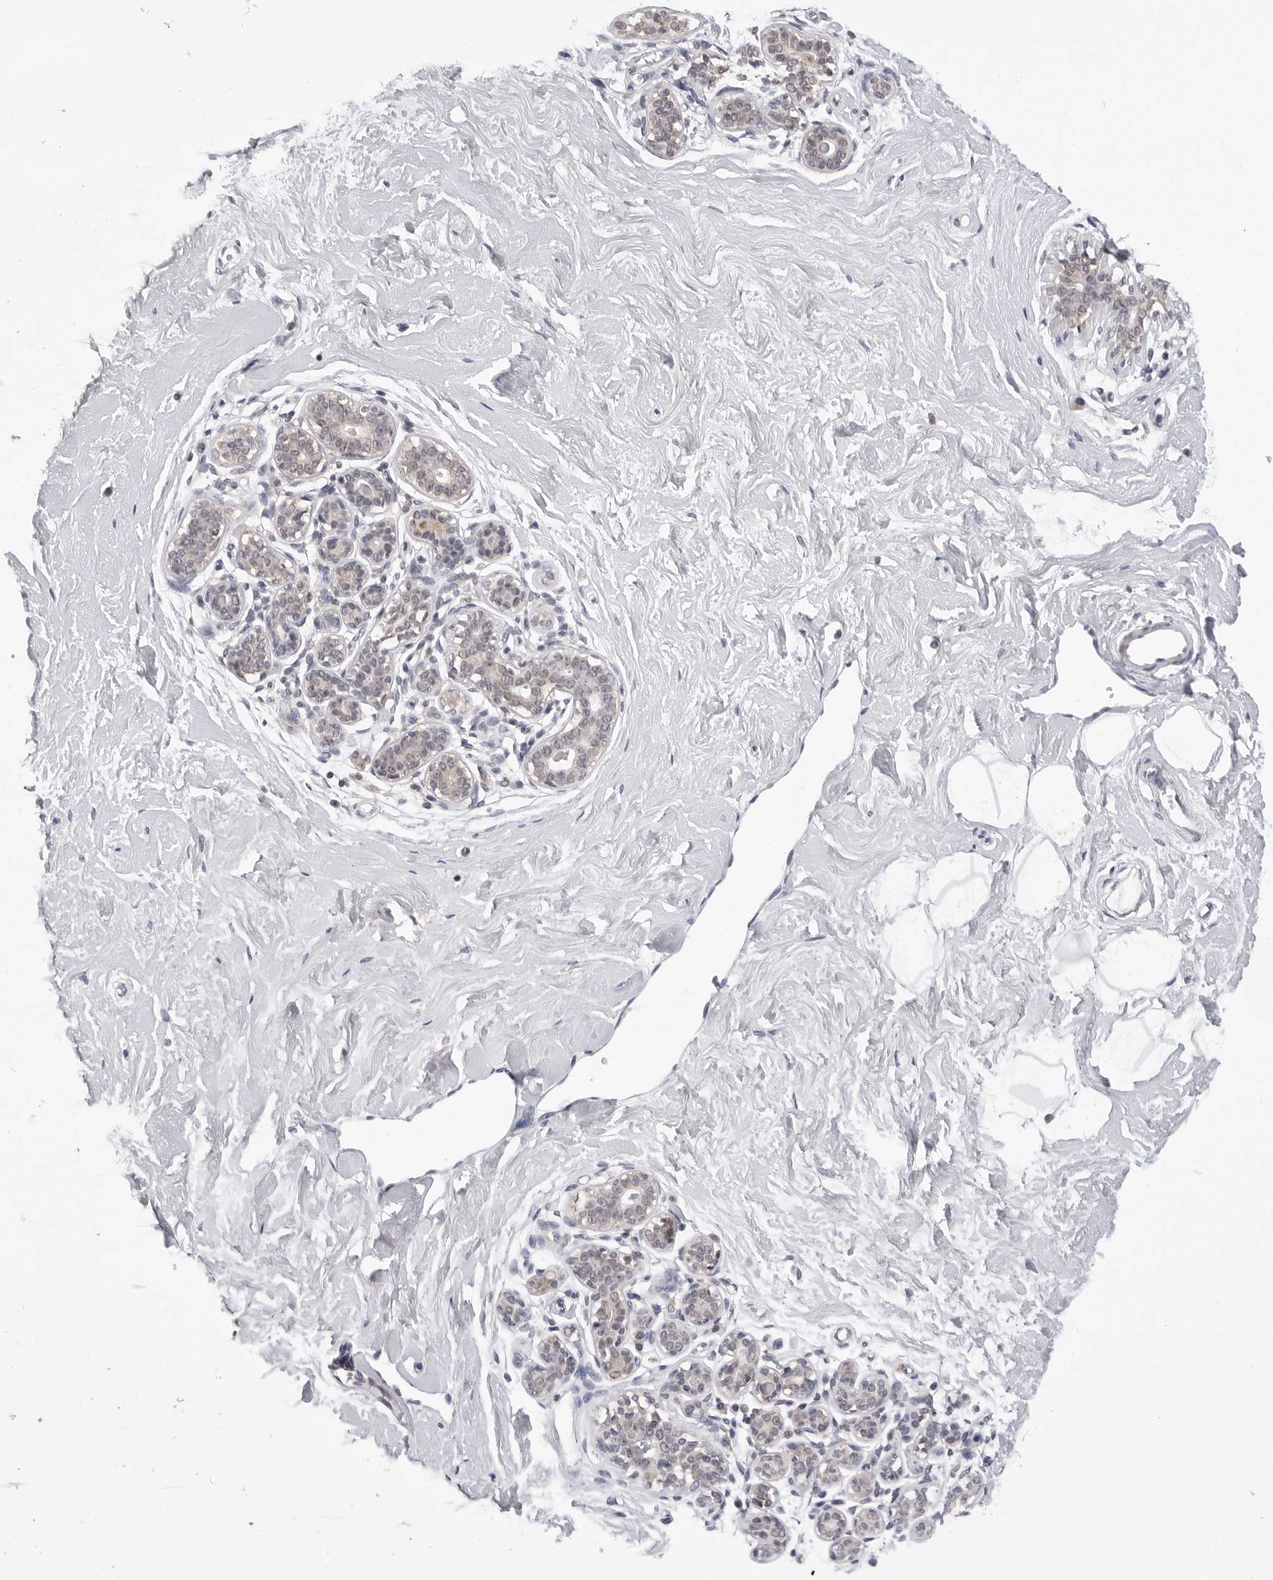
{"staining": {"intensity": "negative", "quantity": "none", "location": "none"}, "tissue": "breast", "cell_type": "Adipocytes", "image_type": "normal", "snomed": [{"axis": "morphology", "description": "Normal tissue, NOS"}, {"axis": "morphology", "description": "Adenoma, NOS"}, {"axis": "topography", "description": "Breast"}], "caption": "IHC histopathology image of unremarkable breast: breast stained with DAB displays no significant protein expression in adipocytes. The staining is performed using DAB (3,3'-diaminobenzidine) brown chromogen with nuclei counter-stained in using hematoxylin.", "gene": "CDK20", "patient": {"sex": "female", "age": 23}}